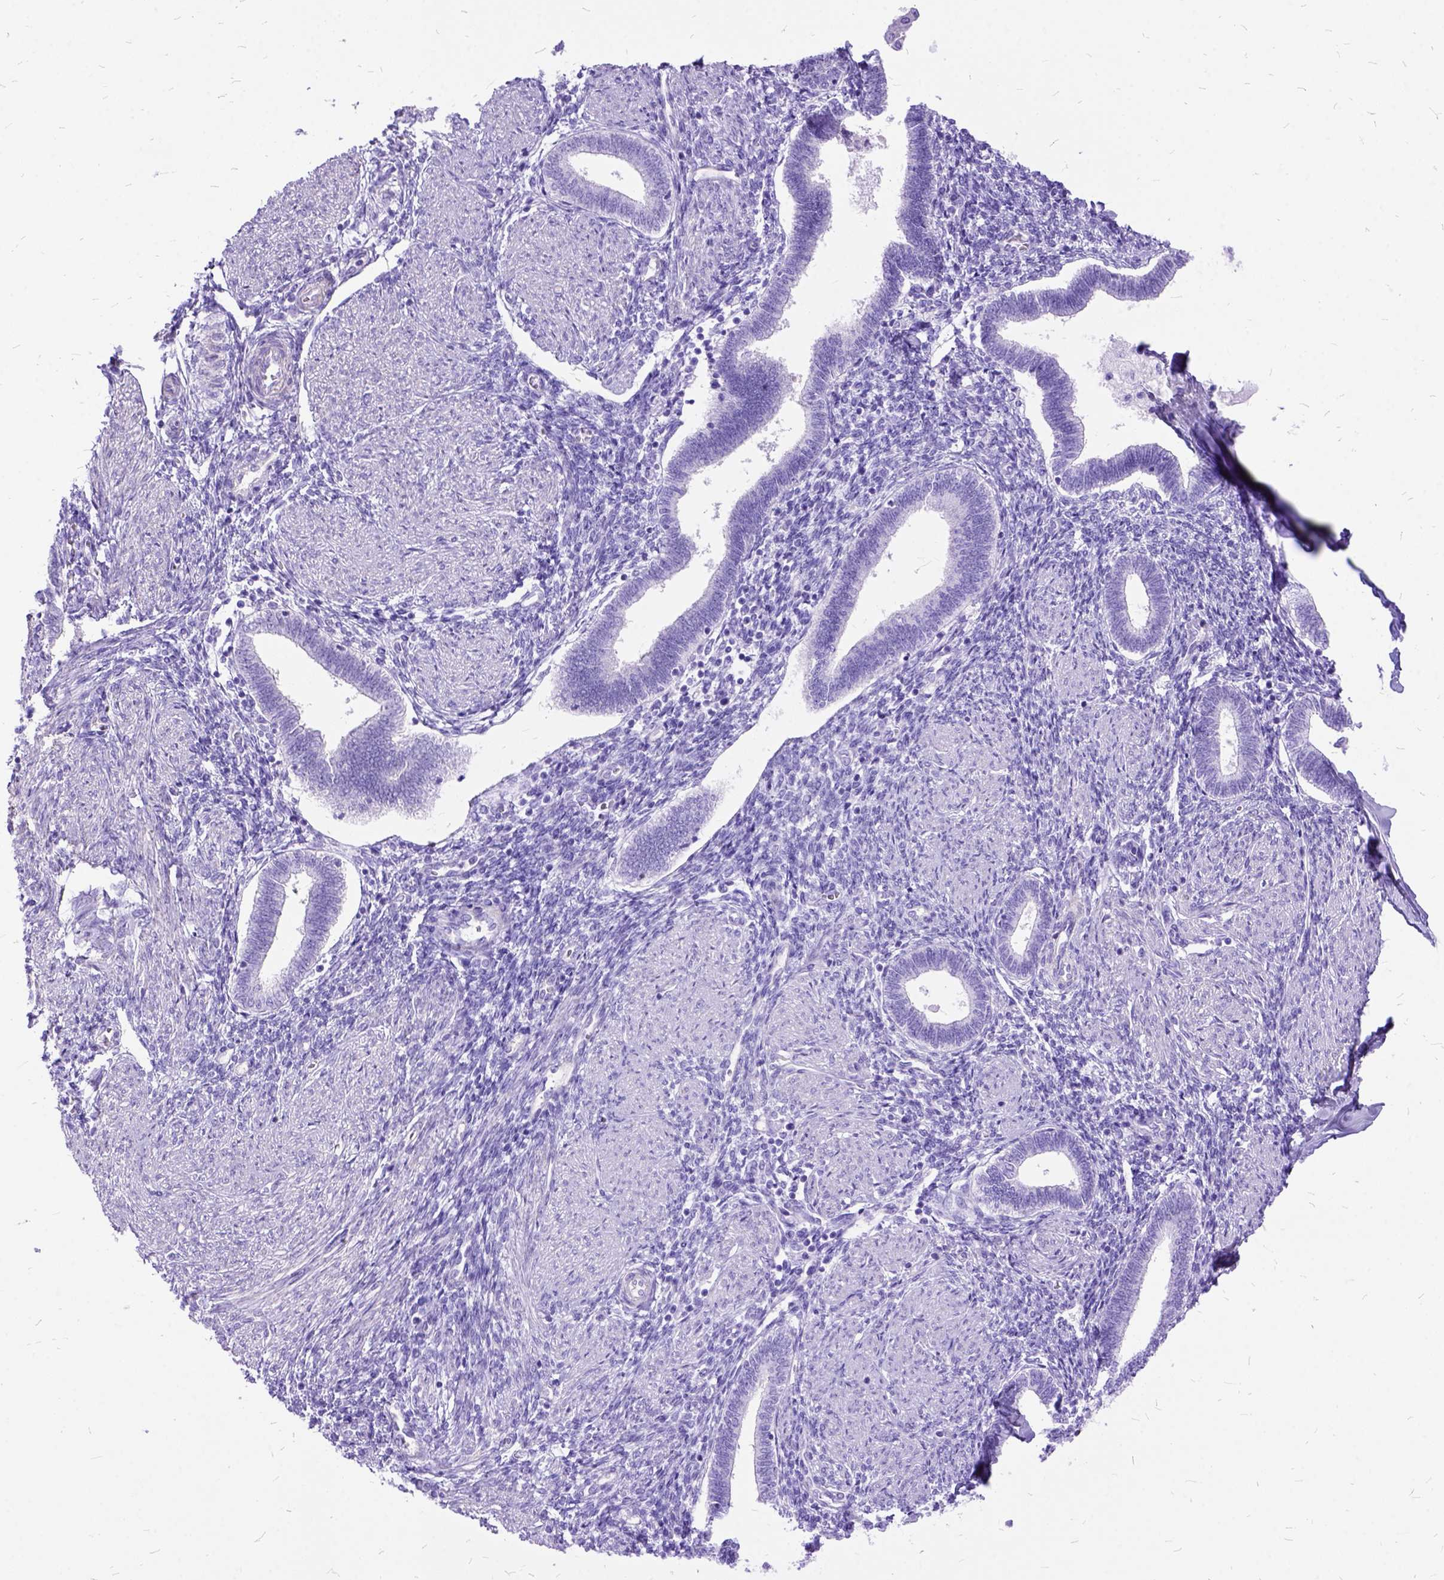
{"staining": {"intensity": "negative", "quantity": "none", "location": "none"}, "tissue": "endometrium", "cell_type": "Cells in endometrial stroma", "image_type": "normal", "snomed": [{"axis": "morphology", "description": "Normal tissue, NOS"}, {"axis": "topography", "description": "Endometrium"}], "caption": "Immunohistochemistry (IHC) of normal endometrium exhibits no staining in cells in endometrial stroma.", "gene": "ARL9", "patient": {"sex": "female", "age": 42}}